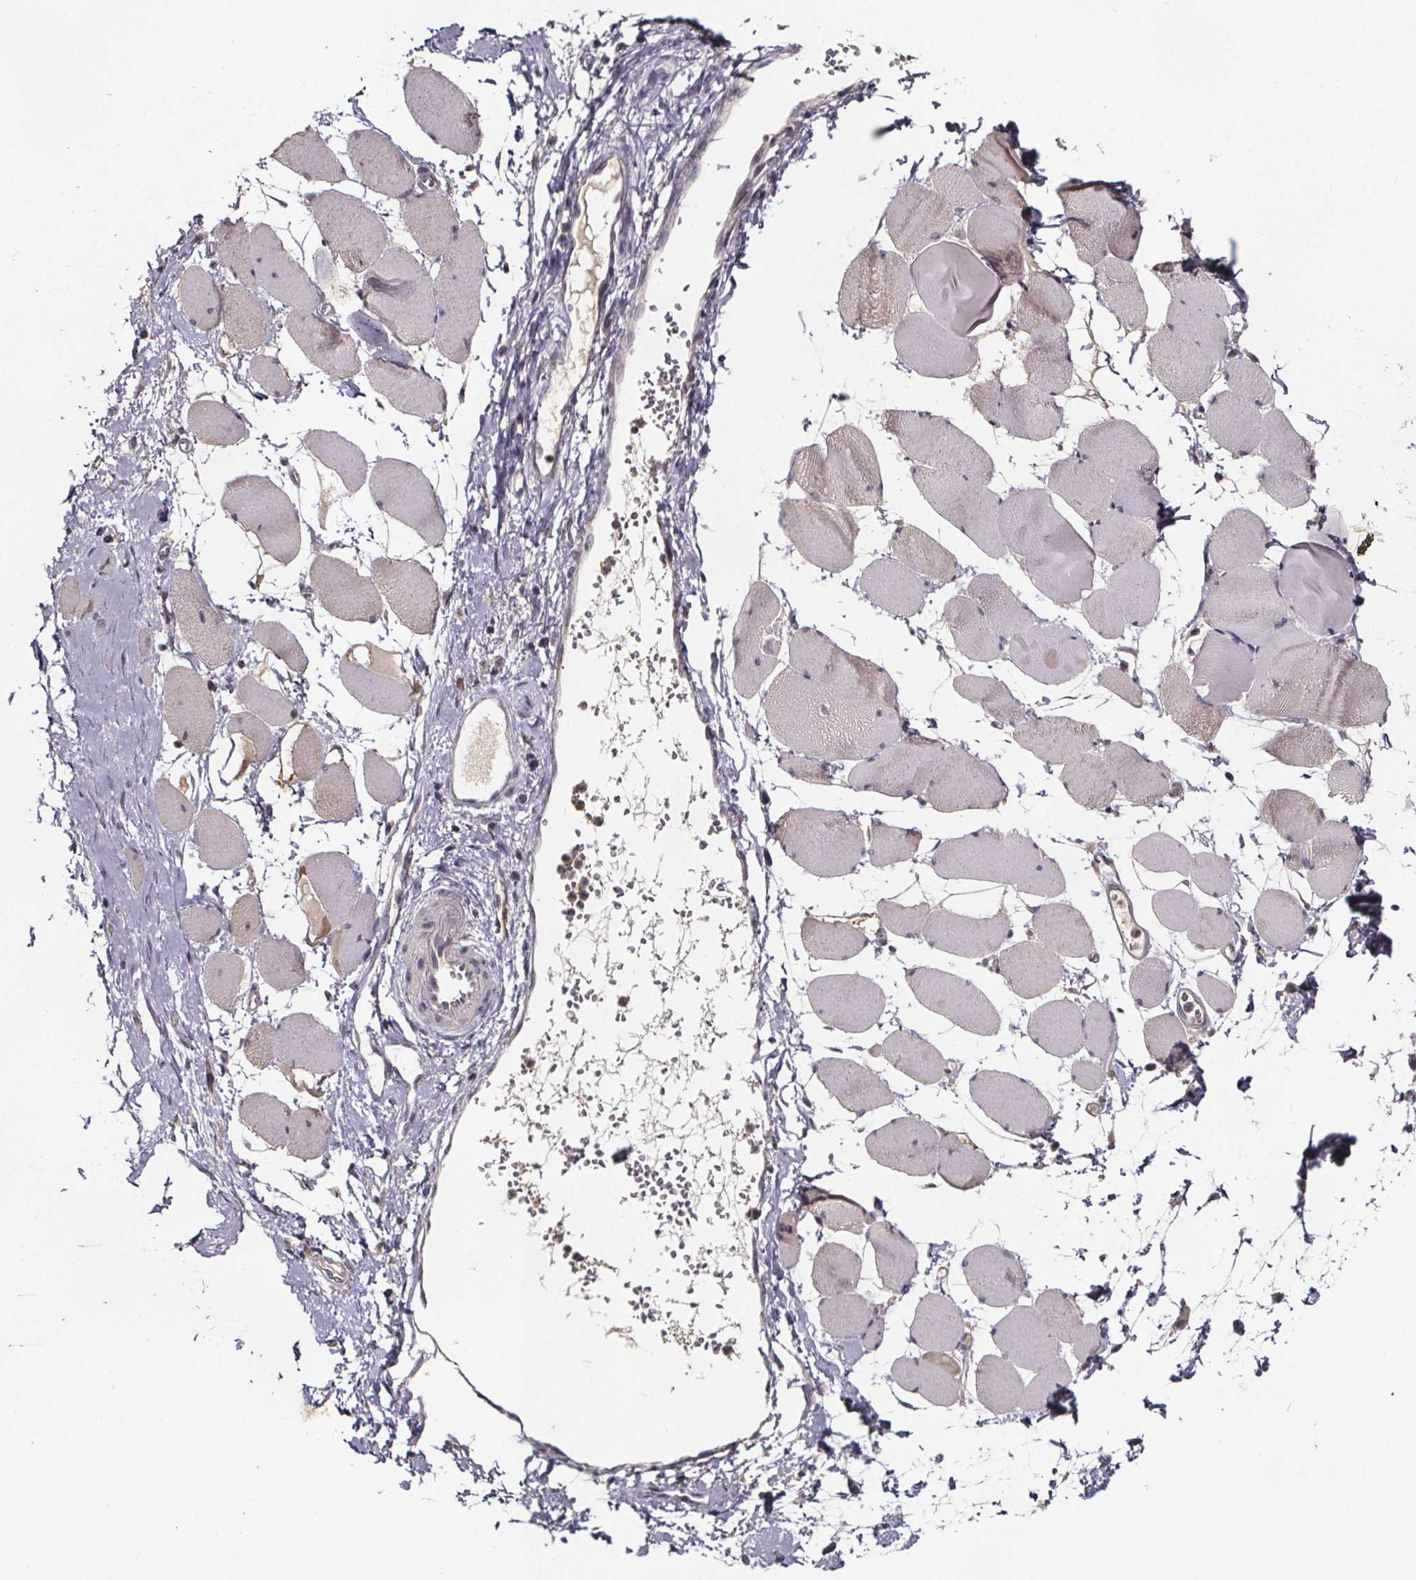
{"staining": {"intensity": "weak", "quantity": "25%-75%", "location": "cytoplasmic/membranous"}, "tissue": "skeletal muscle", "cell_type": "Myocytes", "image_type": "normal", "snomed": [{"axis": "morphology", "description": "Normal tissue, NOS"}, {"axis": "topography", "description": "Skeletal muscle"}], "caption": "Skeletal muscle stained for a protein demonstrates weak cytoplasmic/membranous positivity in myocytes. The staining was performed using DAB (3,3'-diaminobenzidine) to visualize the protein expression in brown, while the nuclei were stained in blue with hematoxylin (Magnification: 20x).", "gene": "SMIM1", "patient": {"sex": "female", "age": 75}}